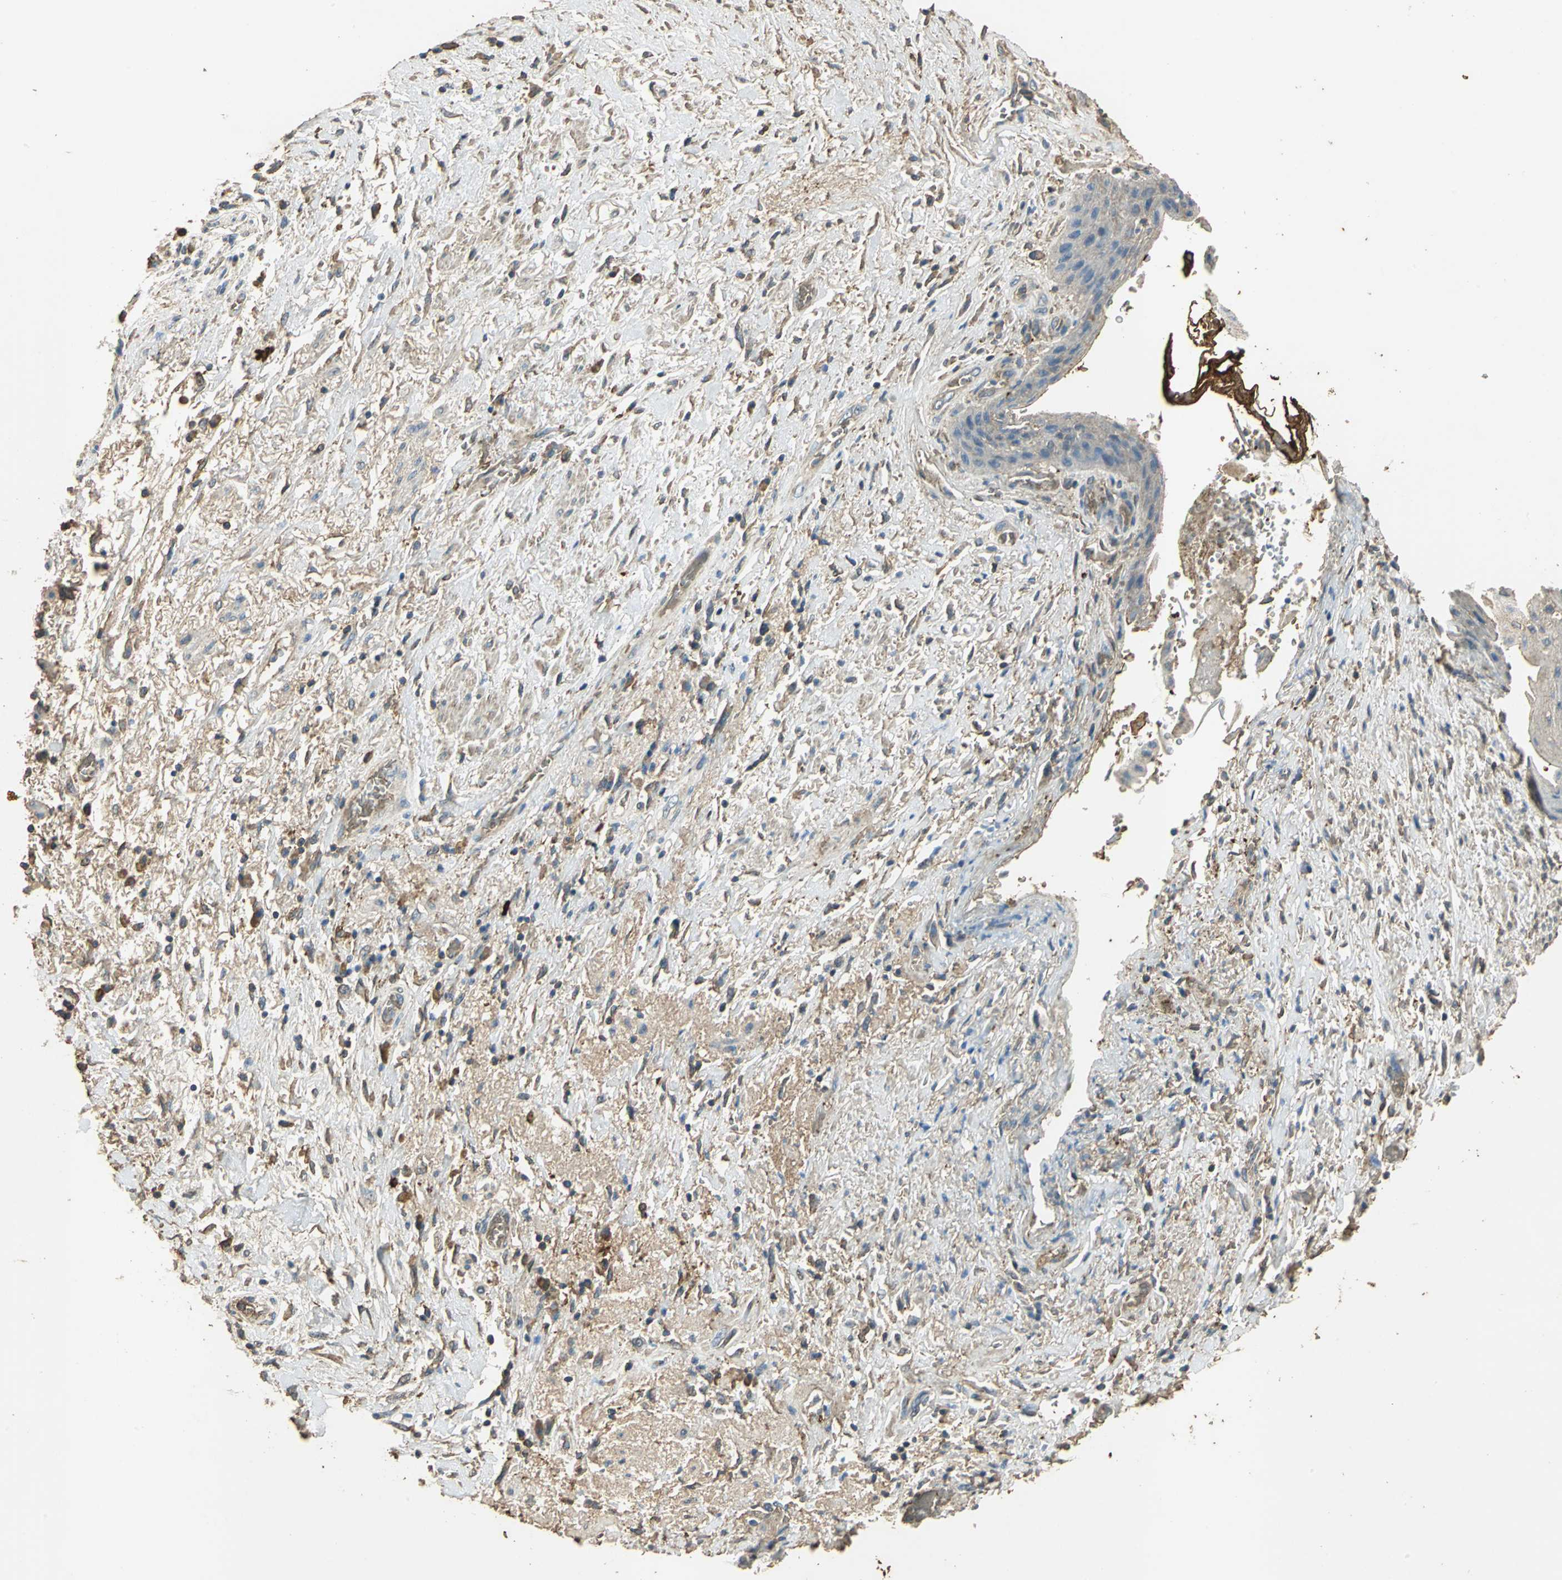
{"staining": {"intensity": "weak", "quantity": "25%-75%", "location": "cytoplasmic/membranous"}, "tissue": "skin", "cell_type": "Epidermal cells", "image_type": "normal", "snomed": [{"axis": "morphology", "description": "Normal tissue, NOS"}, {"axis": "topography", "description": "Anal"}], "caption": "The histopathology image shows staining of normal skin, revealing weak cytoplasmic/membranous protein positivity (brown color) within epidermal cells. Using DAB (3,3'-diaminobenzidine) (brown) and hematoxylin (blue) stains, captured at high magnification using brightfield microscopy.", "gene": "TRAPPC2", "patient": {"sex": "female", "age": 46}}